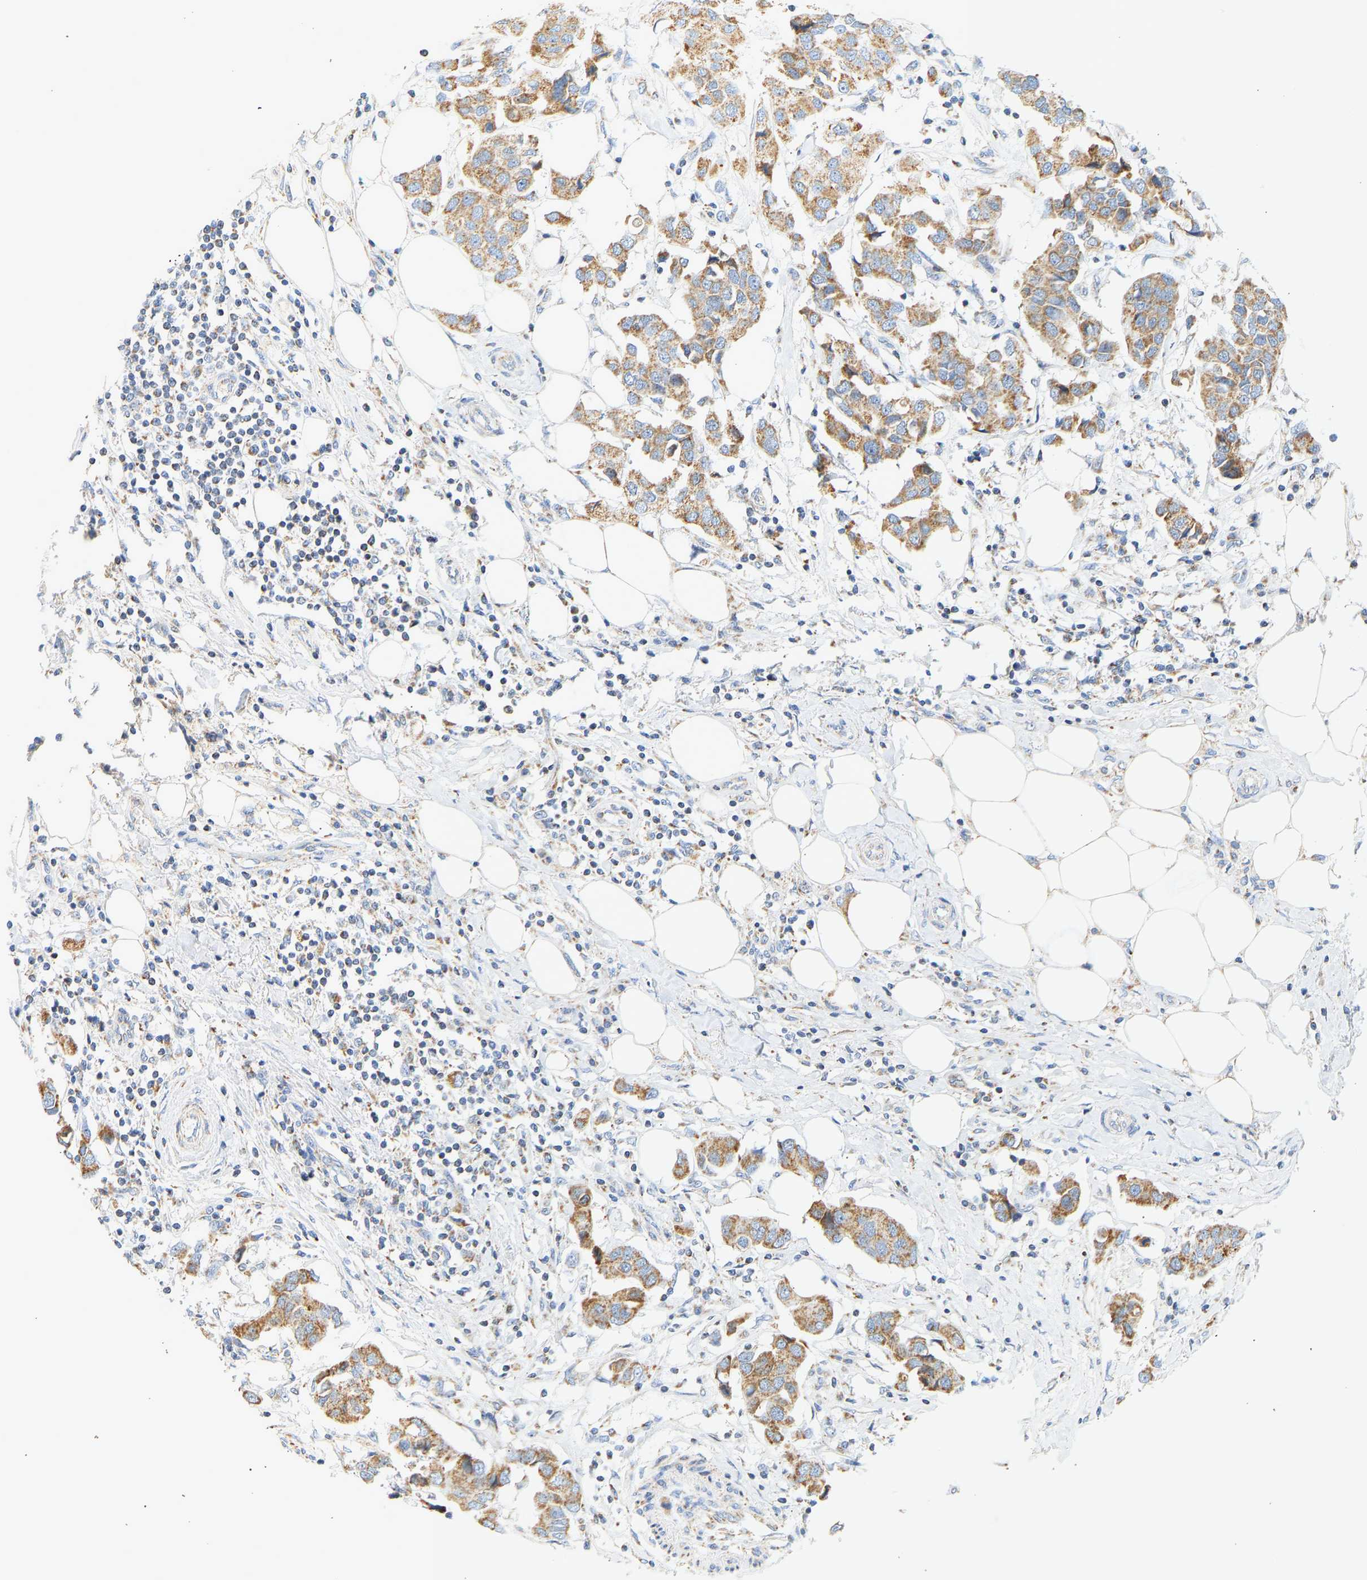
{"staining": {"intensity": "moderate", "quantity": ">75%", "location": "cytoplasmic/membranous"}, "tissue": "breast cancer", "cell_type": "Tumor cells", "image_type": "cancer", "snomed": [{"axis": "morphology", "description": "Duct carcinoma"}, {"axis": "topography", "description": "Breast"}], "caption": "Breast cancer was stained to show a protein in brown. There is medium levels of moderate cytoplasmic/membranous staining in about >75% of tumor cells.", "gene": "GRPEL2", "patient": {"sex": "female", "age": 80}}